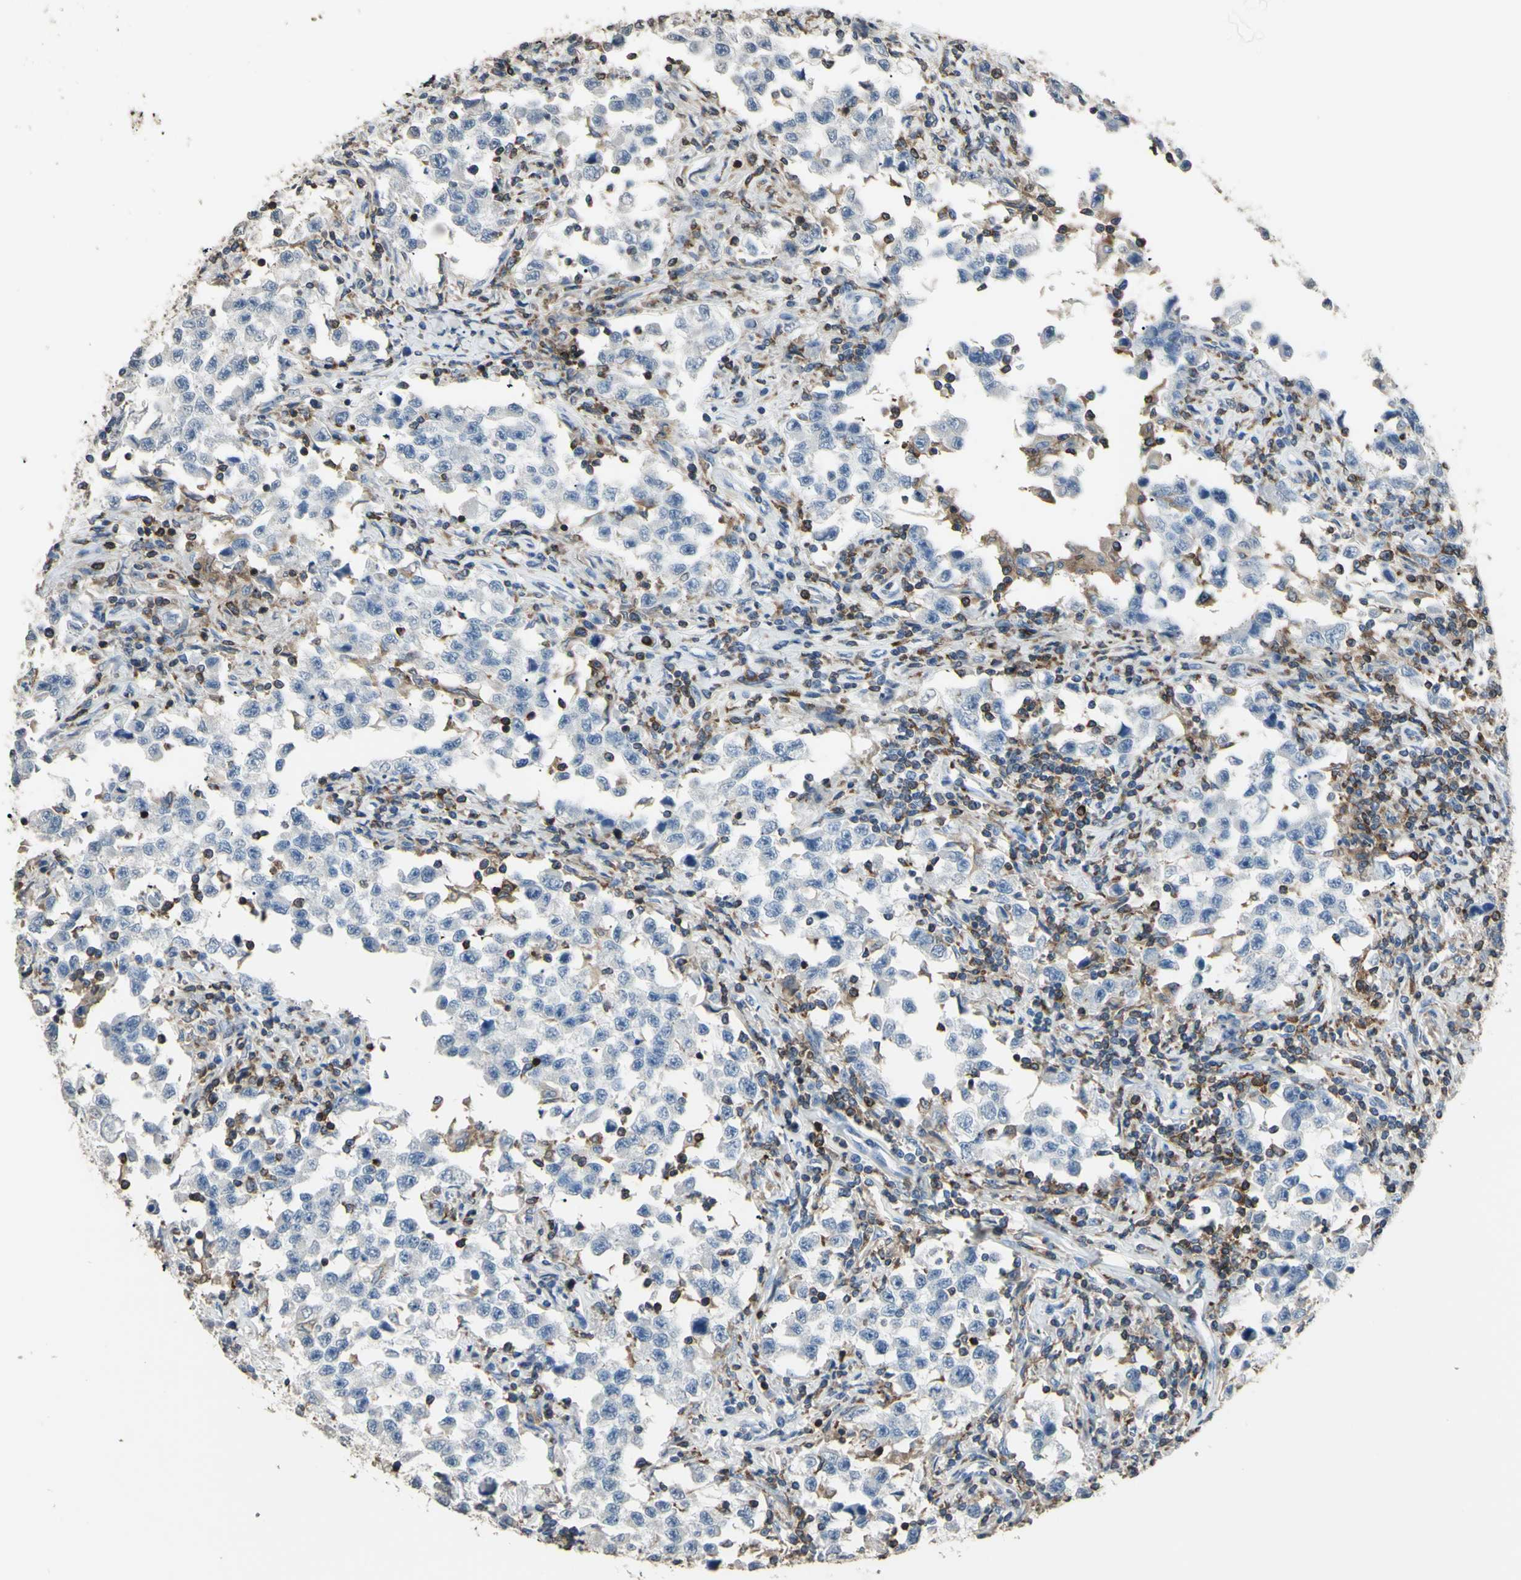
{"staining": {"intensity": "negative", "quantity": "none", "location": "none"}, "tissue": "testis cancer", "cell_type": "Tumor cells", "image_type": "cancer", "snomed": [{"axis": "morphology", "description": "Carcinoma, Embryonal, NOS"}, {"axis": "topography", "description": "Testis"}], "caption": "Tumor cells are negative for brown protein staining in testis cancer (embryonal carcinoma).", "gene": "PSTPIP1", "patient": {"sex": "male", "age": 21}}